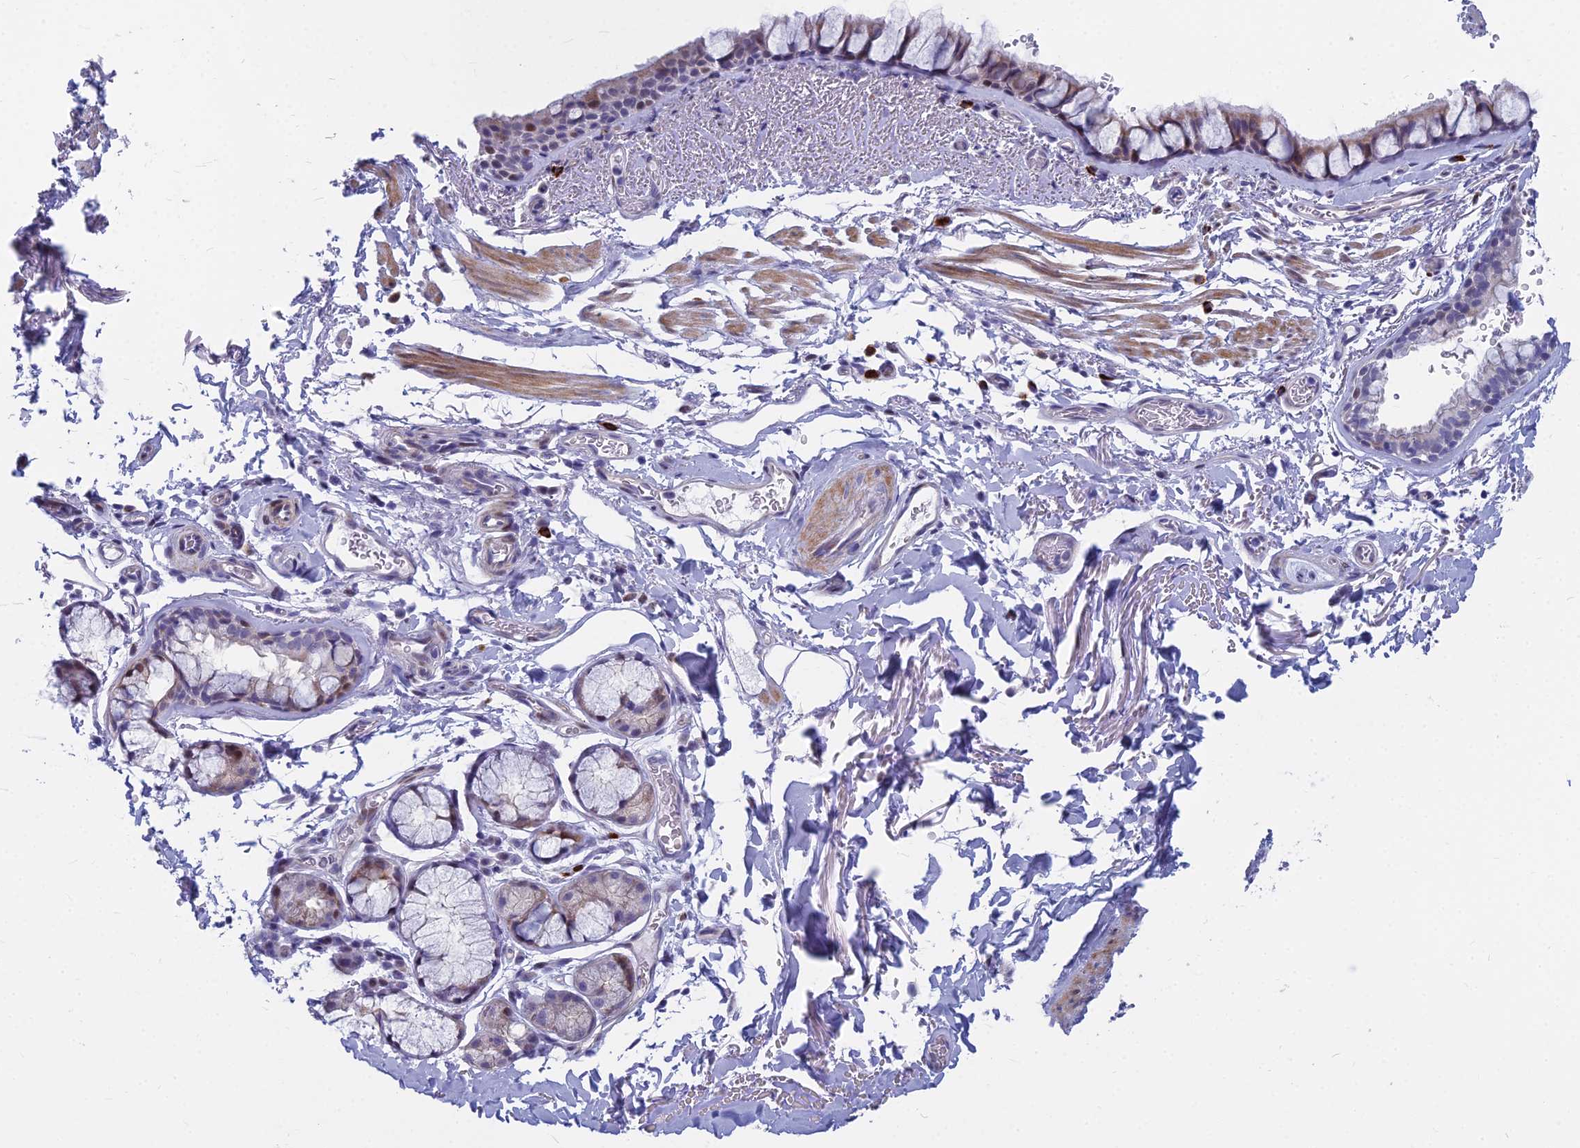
{"staining": {"intensity": "weak", "quantity": "25%-75%", "location": "cytoplasmic/membranous,nuclear"}, "tissue": "bronchus", "cell_type": "Respiratory epithelial cells", "image_type": "normal", "snomed": [{"axis": "morphology", "description": "Normal tissue, NOS"}, {"axis": "topography", "description": "Bronchus"}], "caption": "The histopathology image shows immunohistochemical staining of unremarkable bronchus. There is weak cytoplasmic/membranous,nuclear positivity is present in about 25%-75% of respiratory epithelial cells. The protein is stained brown, and the nuclei are stained in blue (DAB IHC with brightfield microscopy, high magnification).", "gene": "MYBPC2", "patient": {"sex": "male", "age": 65}}